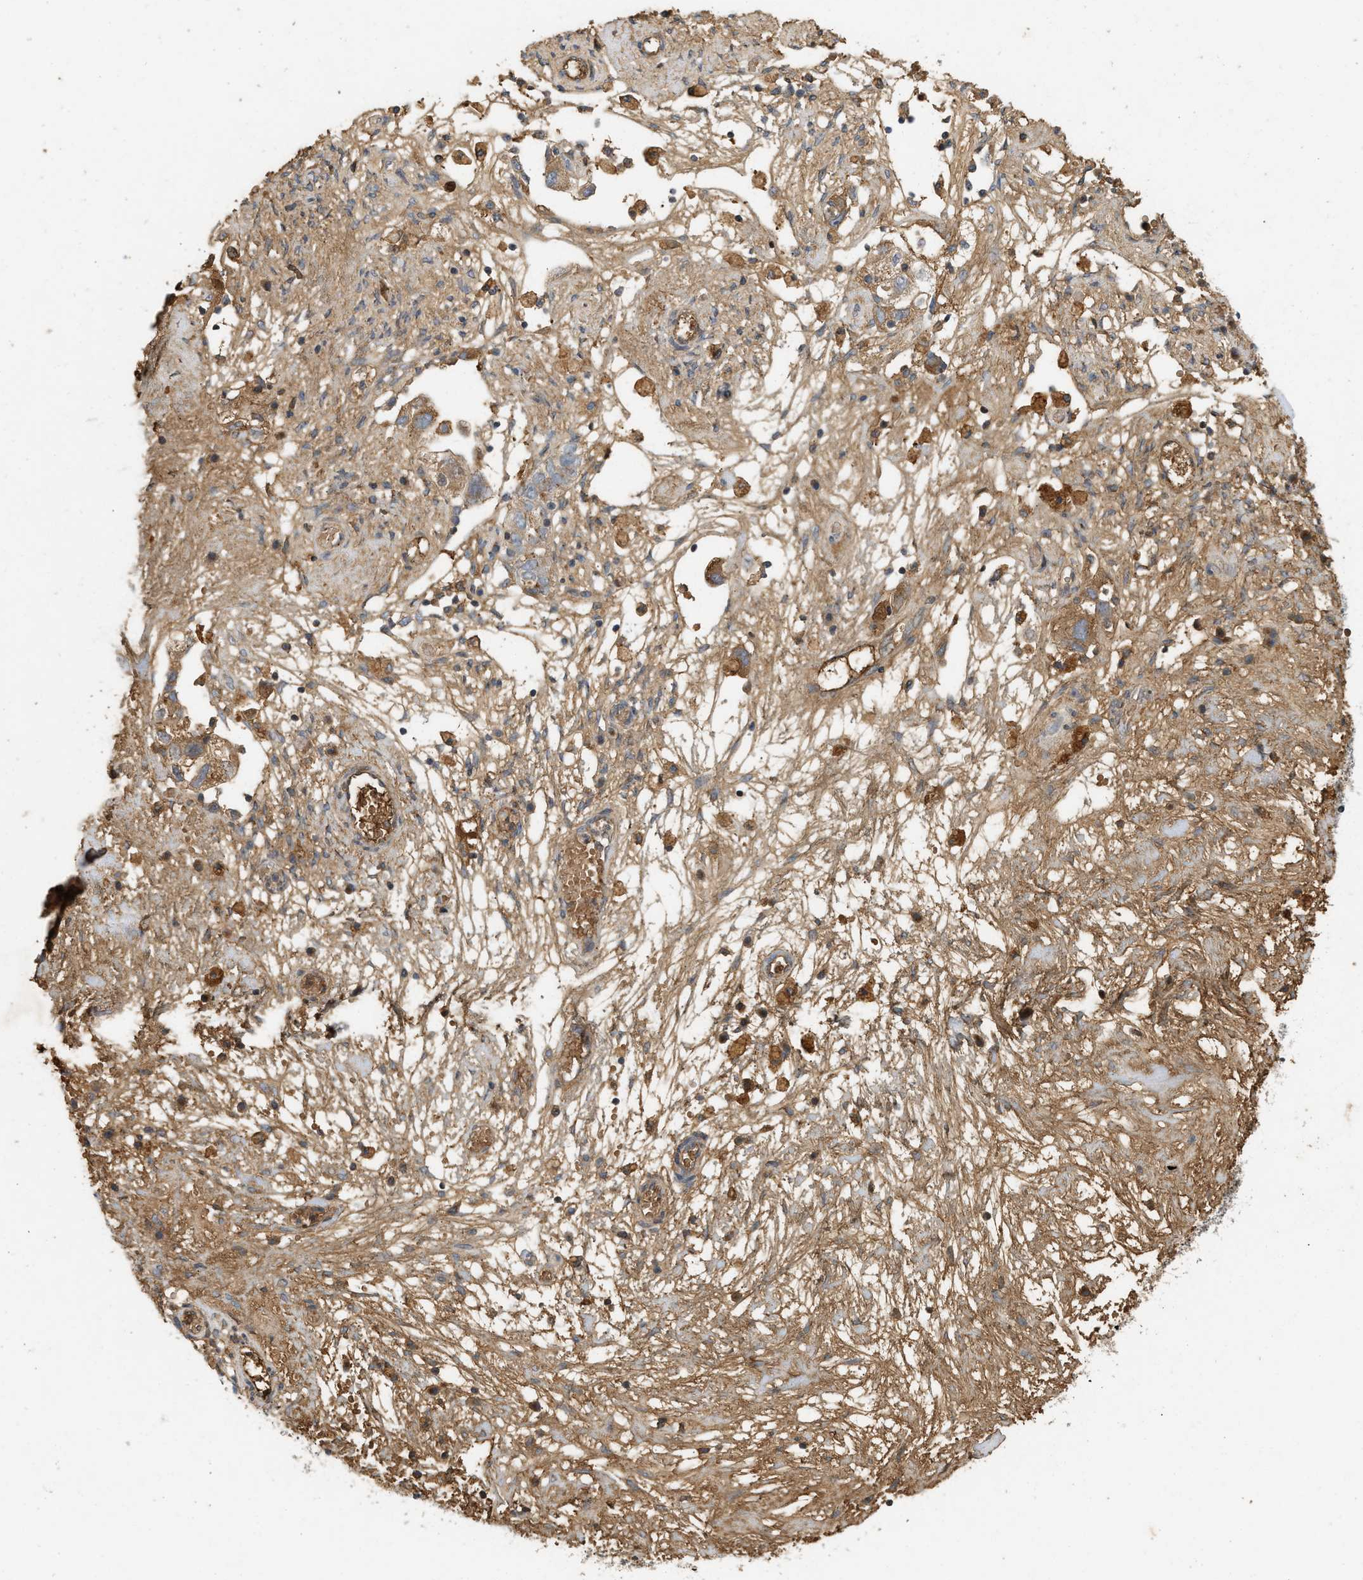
{"staining": {"intensity": "moderate", "quantity": ">75%", "location": "cytoplasmic/membranous"}, "tissue": "ovarian cancer", "cell_type": "Tumor cells", "image_type": "cancer", "snomed": [{"axis": "morphology", "description": "Carcinoma, NOS"}, {"axis": "morphology", "description": "Cystadenocarcinoma, serous, NOS"}, {"axis": "topography", "description": "Ovary"}], "caption": "Immunohistochemistry (IHC) photomicrograph of neoplastic tissue: carcinoma (ovarian) stained using IHC shows medium levels of moderate protein expression localized specifically in the cytoplasmic/membranous of tumor cells, appearing as a cytoplasmic/membranous brown color.", "gene": "F8", "patient": {"sex": "female", "age": 69}}